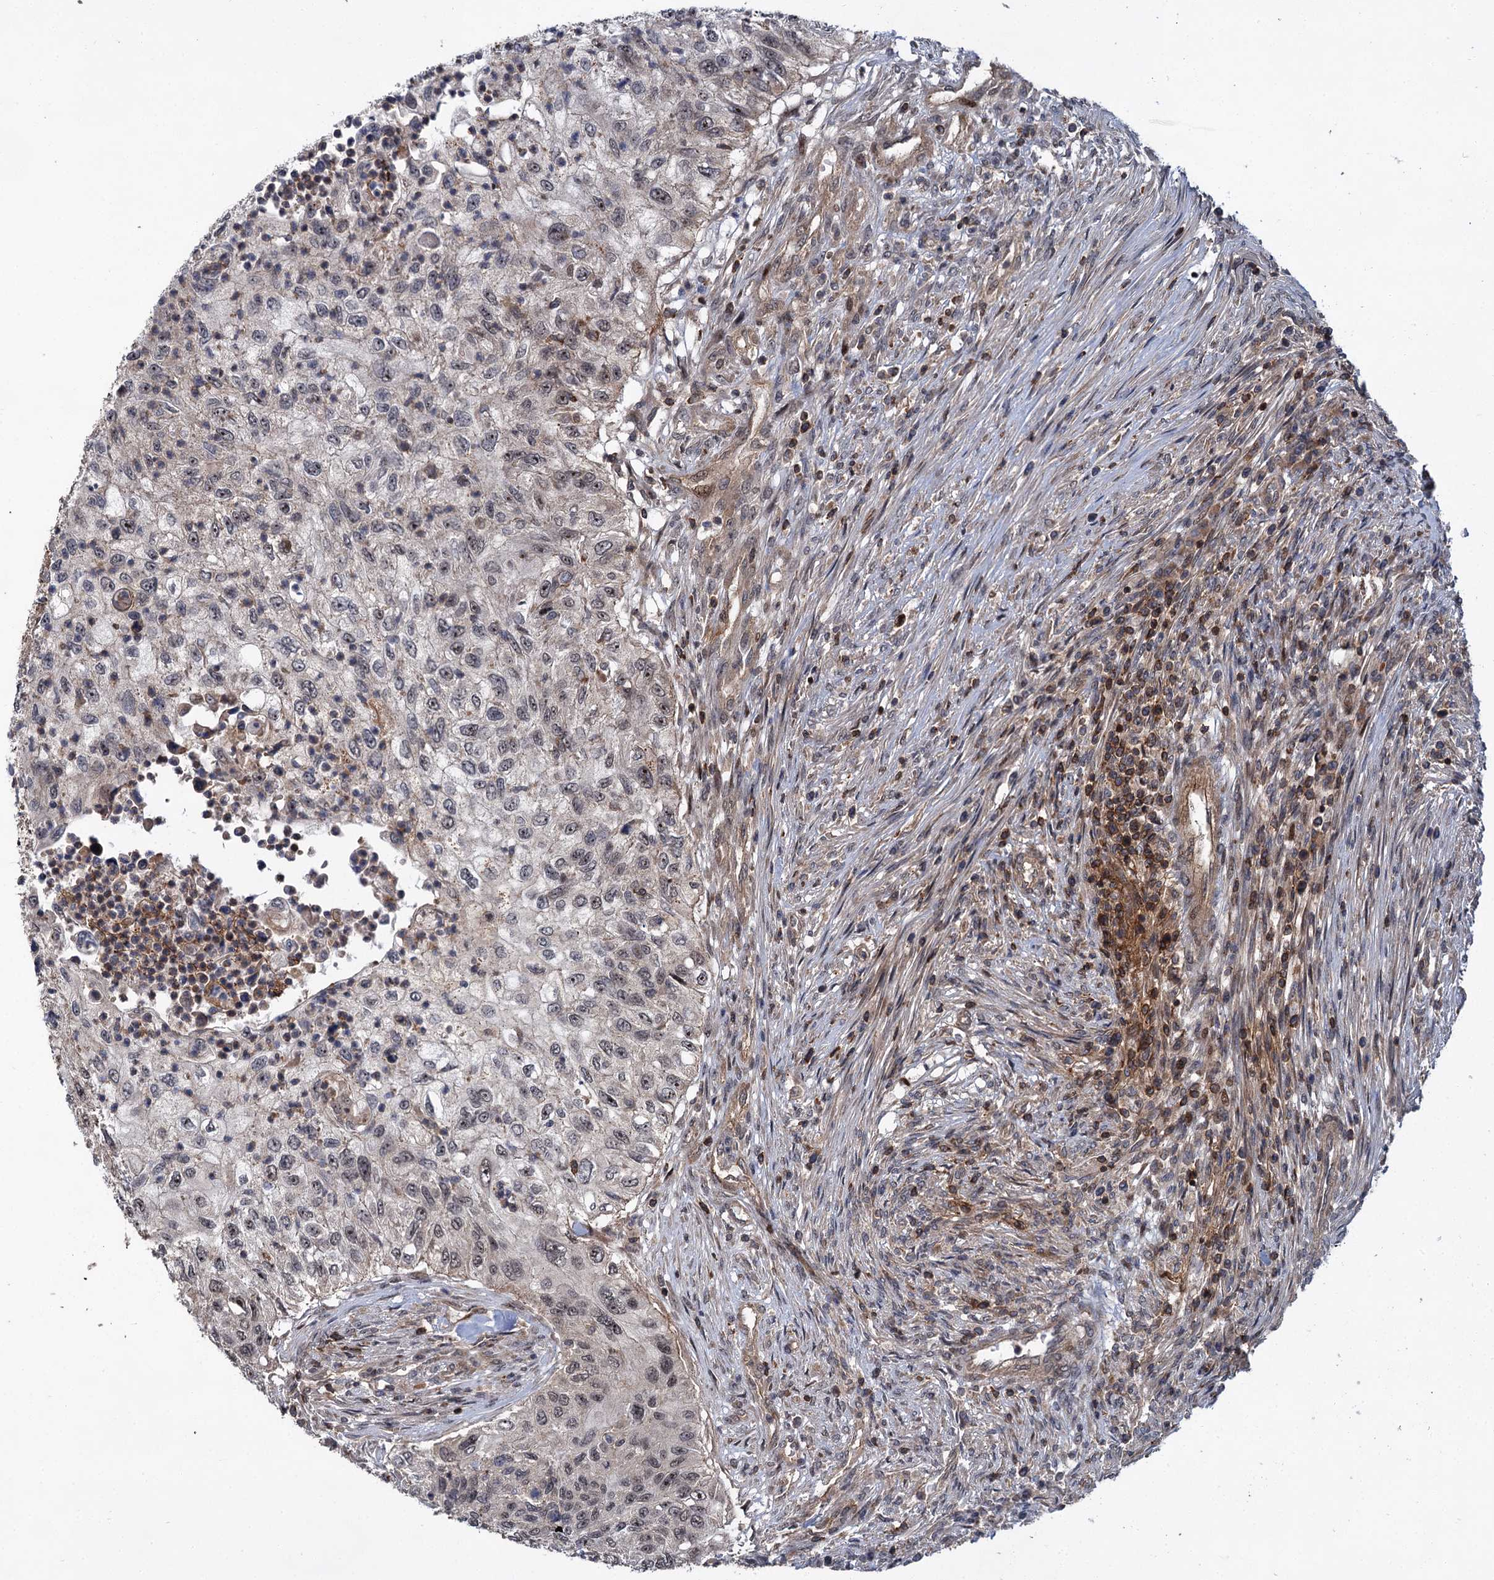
{"staining": {"intensity": "weak", "quantity": "25%-75%", "location": "nuclear"}, "tissue": "urothelial cancer", "cell_type": "Tumor cells", "image_type": "cancer", "snomed": [{"axis": "morphology", "description": "Urothelial carcinoma, High grade"}, {"axis": "topography", "description": "Urinary bladder"}], "caption": "This histopathology image displays IHC staining of human urothelial cancer, with low weak nuclear expression in about 25%-75% of tumor cells.", "gene": "ABLIM1", "patient": {"sex": "female", "age": 60}}